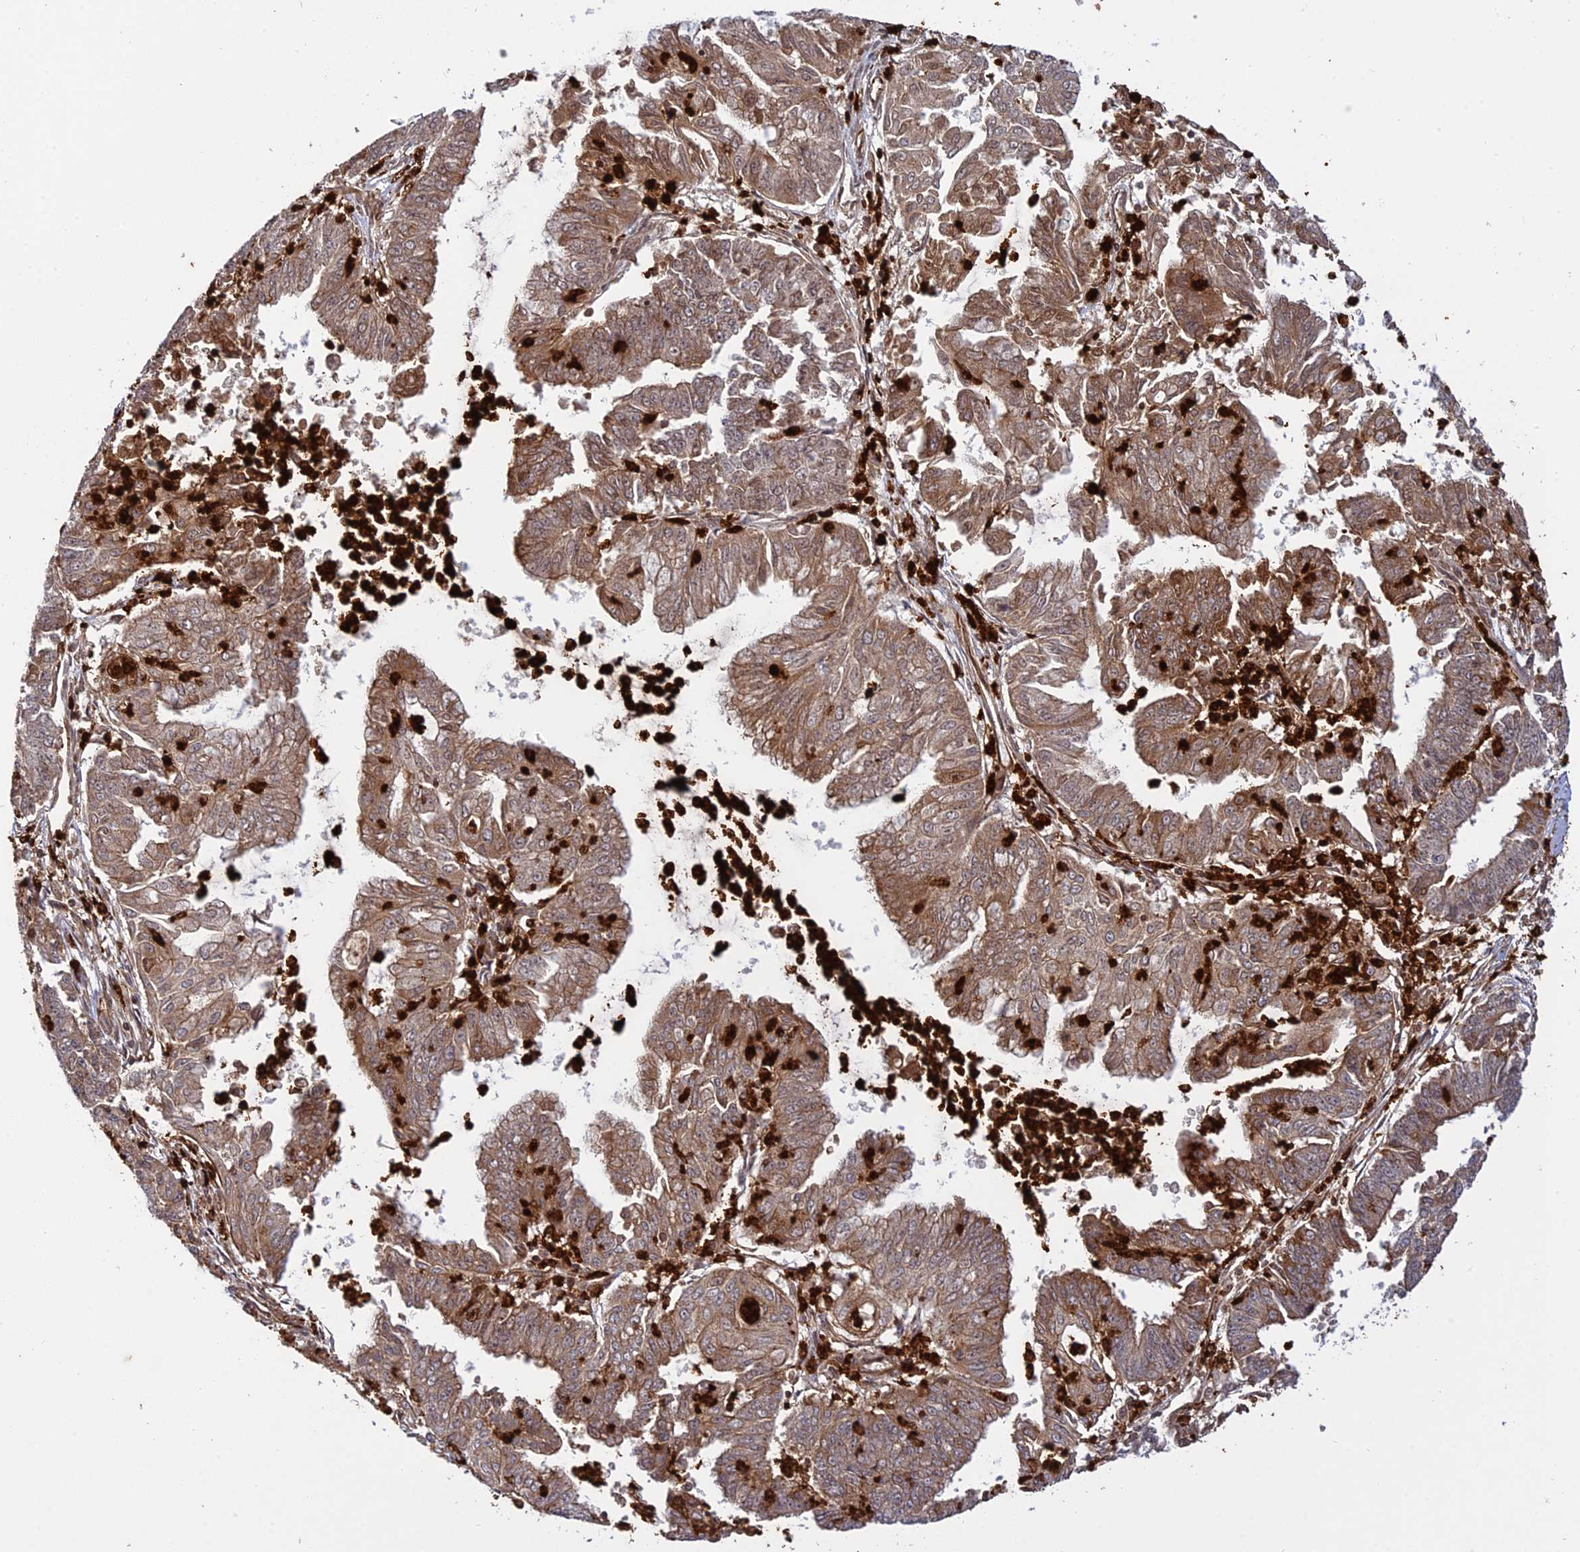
{"staining": {"intensity": "moderate", "quantity": ">75%", "location": "cytoplasmic/membranous"}, "tissue": "endometrial cancer", "cell_type": "Tumor cells", "image_type": "cancer", "snomed": [{"axis": "morphology", "description": "Adenocarcinoma, NOS"}, {"axis": "topography", "description": "Endometrium"}], "caption": "Immunohistochemical staining of endometrial cancer (adenocarcinoma) reveals moderate cytoplasmic/membranous protein positivity in approximately >75% of tumor cells.", "gene": "PHLDB3", "patient": {"sex": "female", "age": 73}}